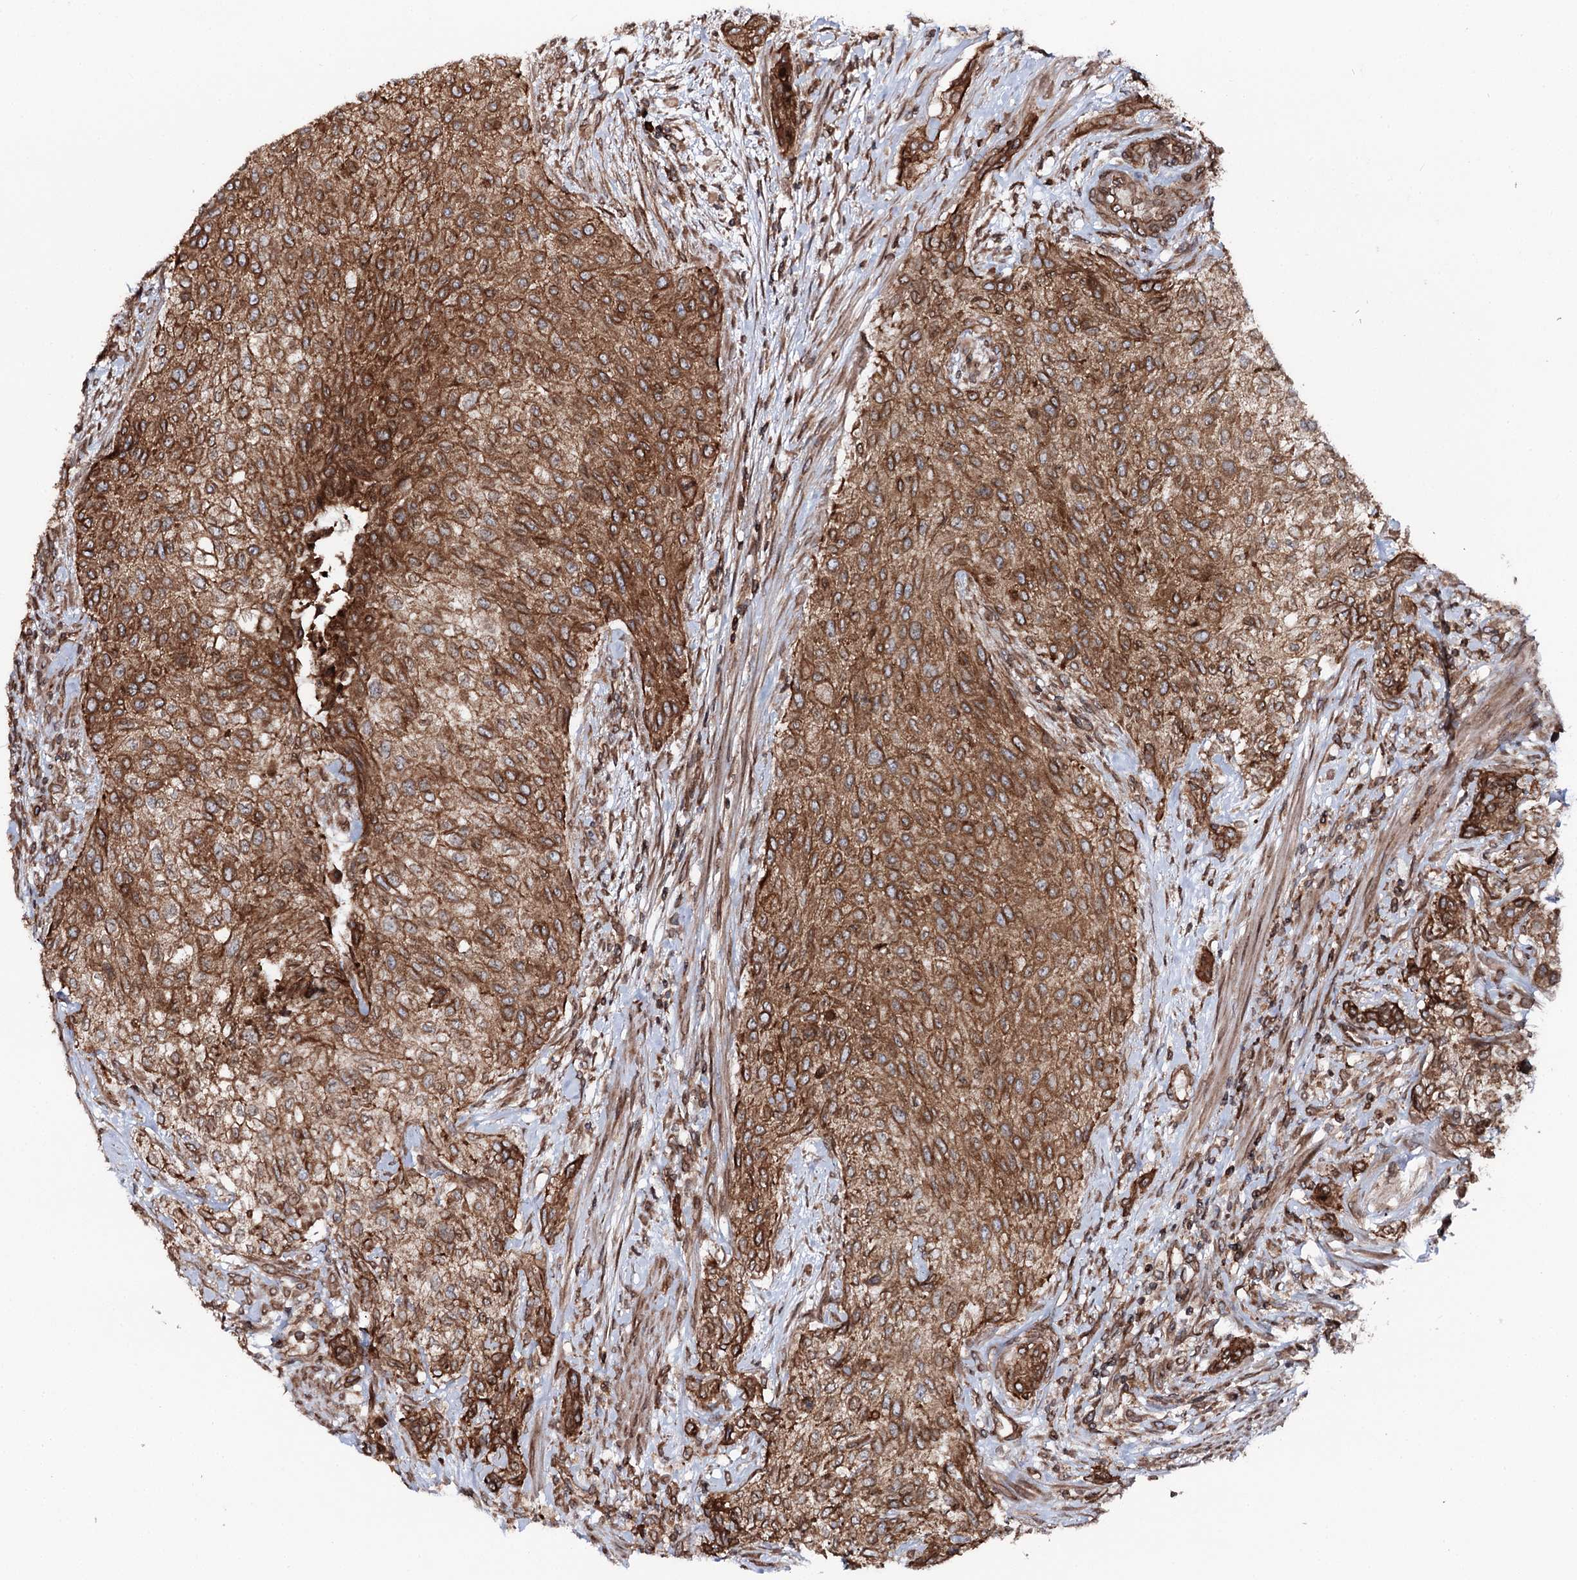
{"staining": {"intensity": "strong", "quantity": ">75%", "location": "cytoplasmic/membranous,nuclear"}, "tissue": "urothelial cancer", "cell_type": "Tumor cells", "image_type": "cancer", "snomed": [{"axis": "morphology", "description": "Normal tissue, NOS"}, {"axis": "morphology", "description": "Urothelial carcinoma, NOS"}, {"axis": "topography", "description": "Urinary bladder"}, {"axis": "topography", "description": "Peripheral nerve tissue"}], "caption": "Strong cytoplasmic/membranous and nuclear expression for a protein is present in approximately >75% of tumor cells of transitional cell carcinoma using immunohistochemistry (IHC).", "gene": "FGFR1OP2", "patient": {"sex": "male", "age": 35}}